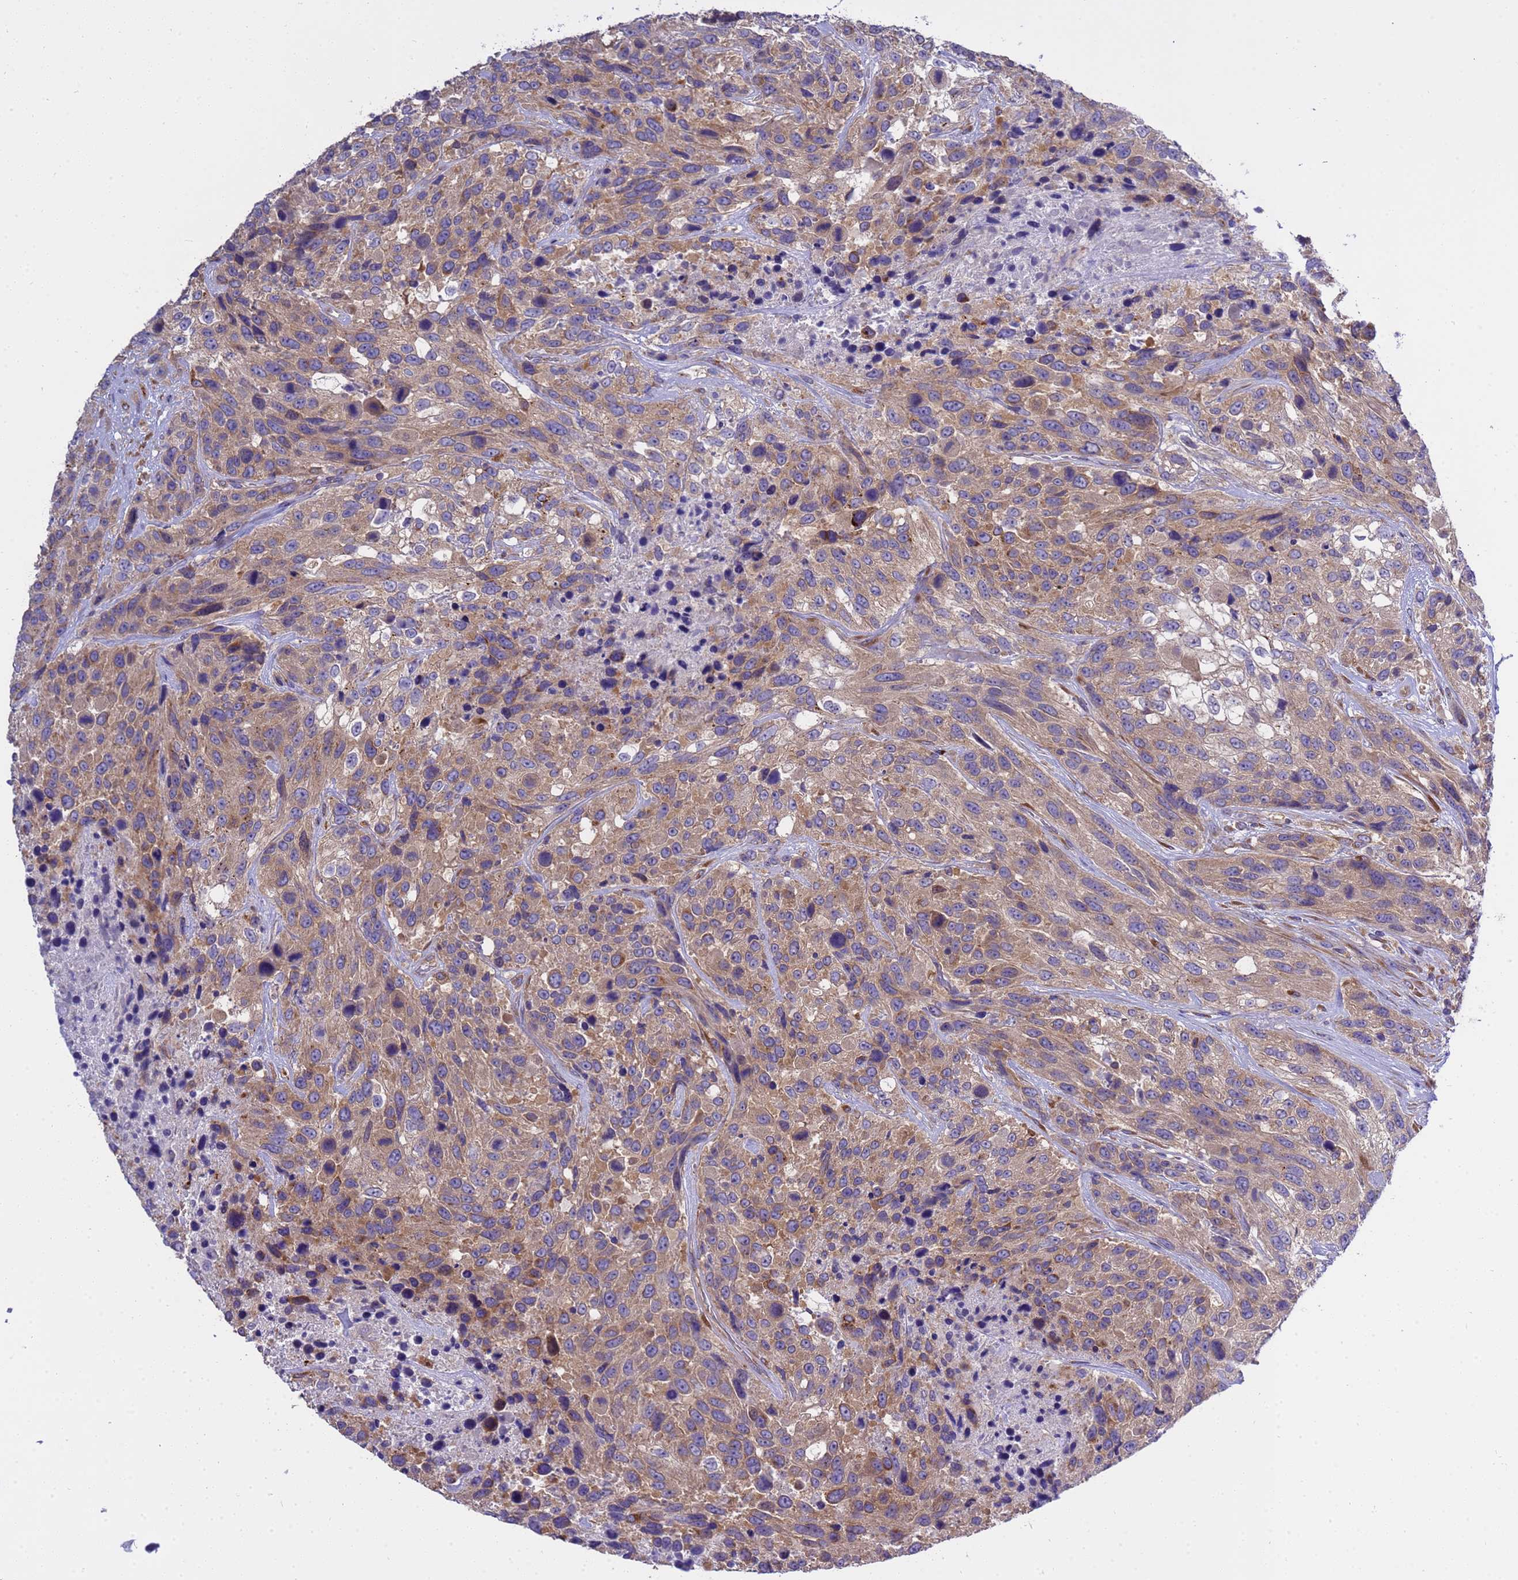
{"staining": {"intensity": "moderate", "quantity": "25%-75%", "location": "cytoplasmic/membranous"}, "tissue": "urothelial cancer", "cell_type": "Tumor cells", "image_type": "cancer", "snomed": [{"axis": "morphology", "description": "Urothelial carcinoma, High grade"}, {"axis": "topography", "description": "Urinary bladder"}], "caption": "Moderate cytoplasmic/membranous protein staining is present in approximately 25%-75% of tumor cells in urothelial cancer.", "gene": "ANAPC1", "patient": {"sex": "female", "age": 70}}